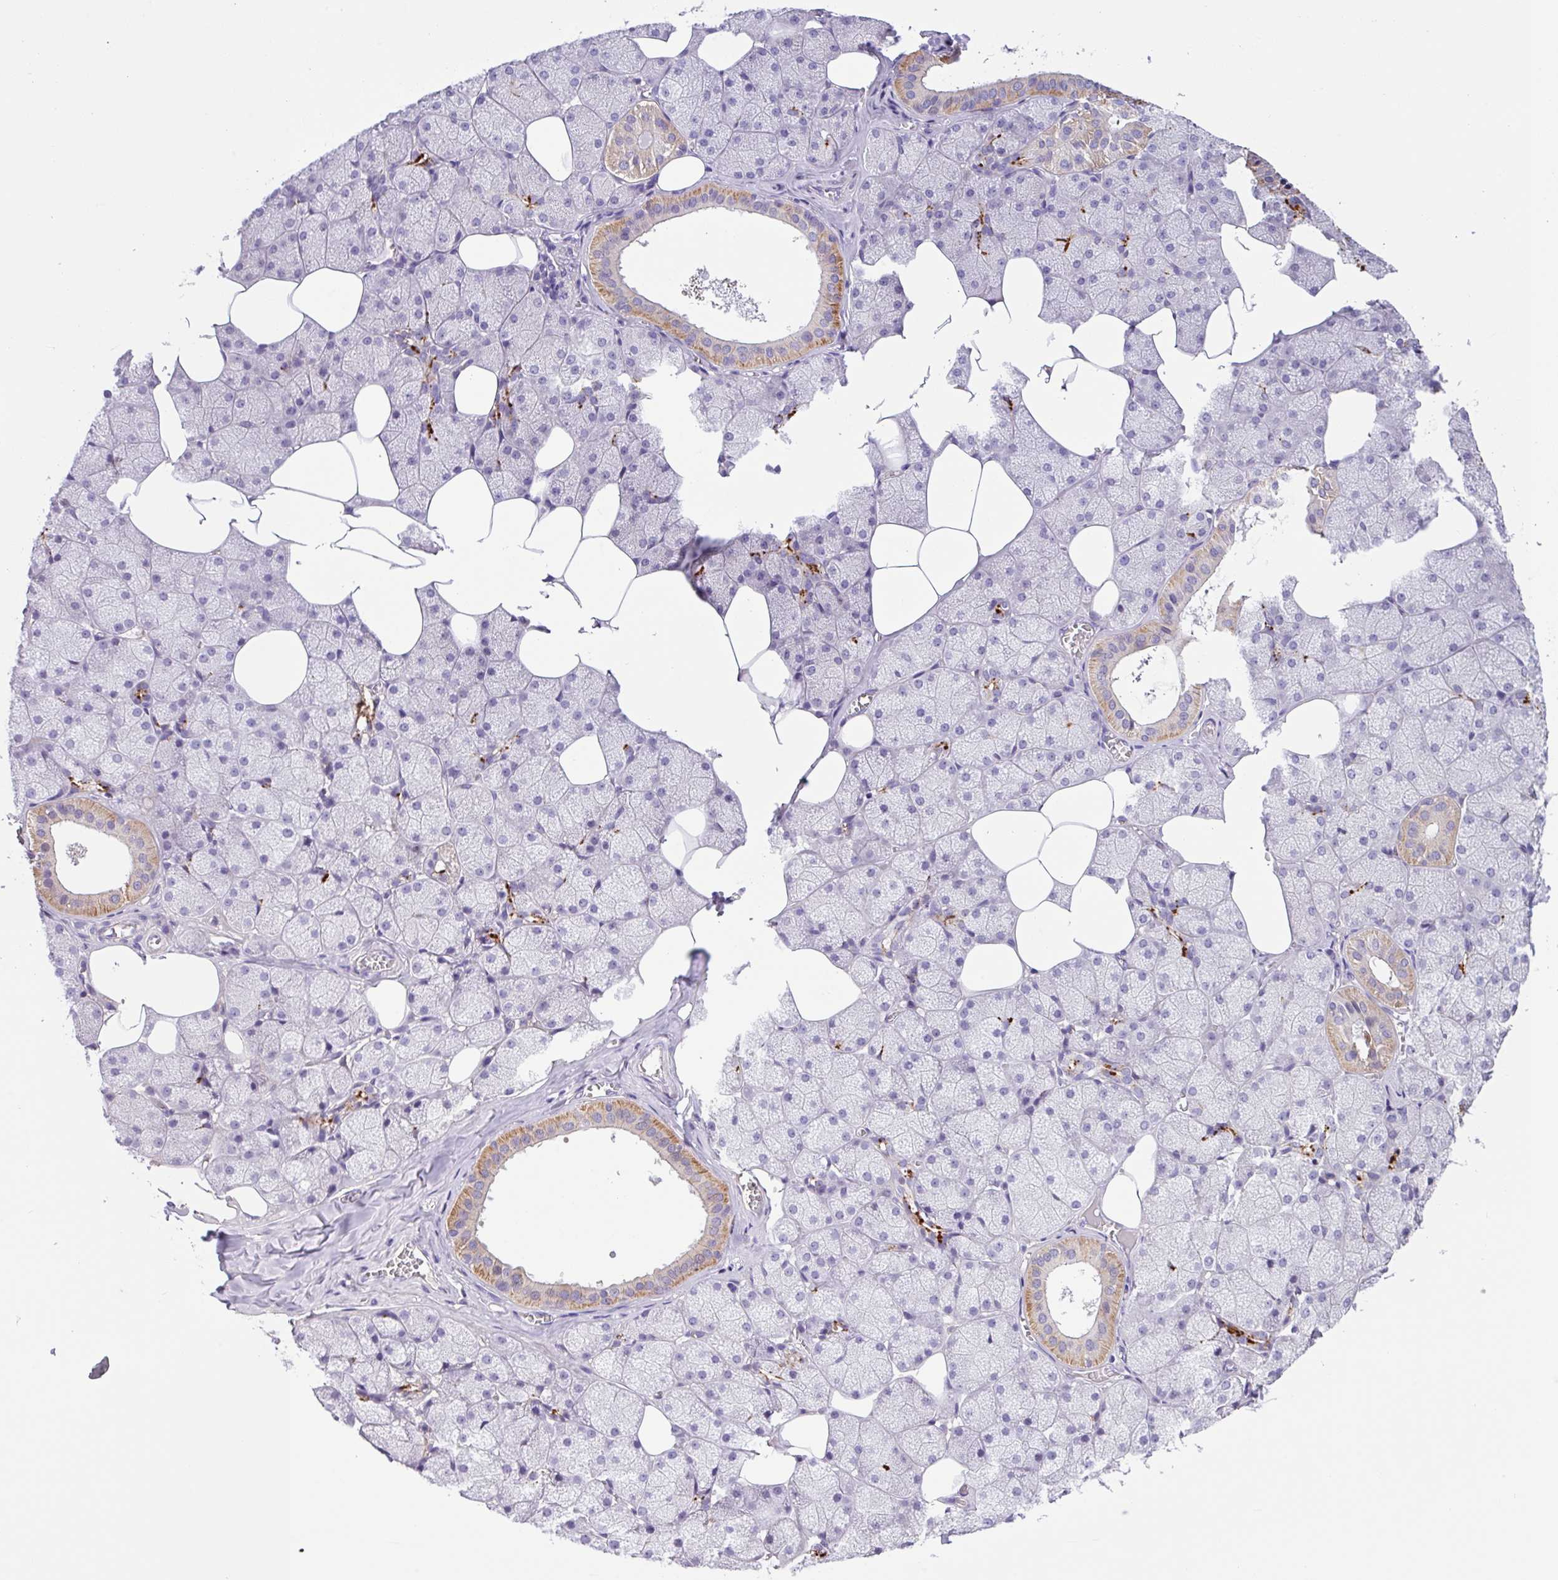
{"staining": {"intensity": "moderate", "quantity": "<25%", "location": "cytoplasmic/membranous"}, "tissue": "salivary gland", "cell_type": "Glandular cells", "image_type": "normal", "snomed": [{"axis": "morphology", "description": "Normal tissue, NOS"}, {"axis": "topography", "description": "Salivary gland"}, {"axis": "topography", "description": "Peripheral nerve tissue"}], "caption": "Immunohistochemical staining of unremarkable salivary gland shows low levels of moderate cytoplasmic/membranous positivity in about <25% of glandular cells.", "gene": "SFTPB", "patient": {"sex": "male", "age": 38}}